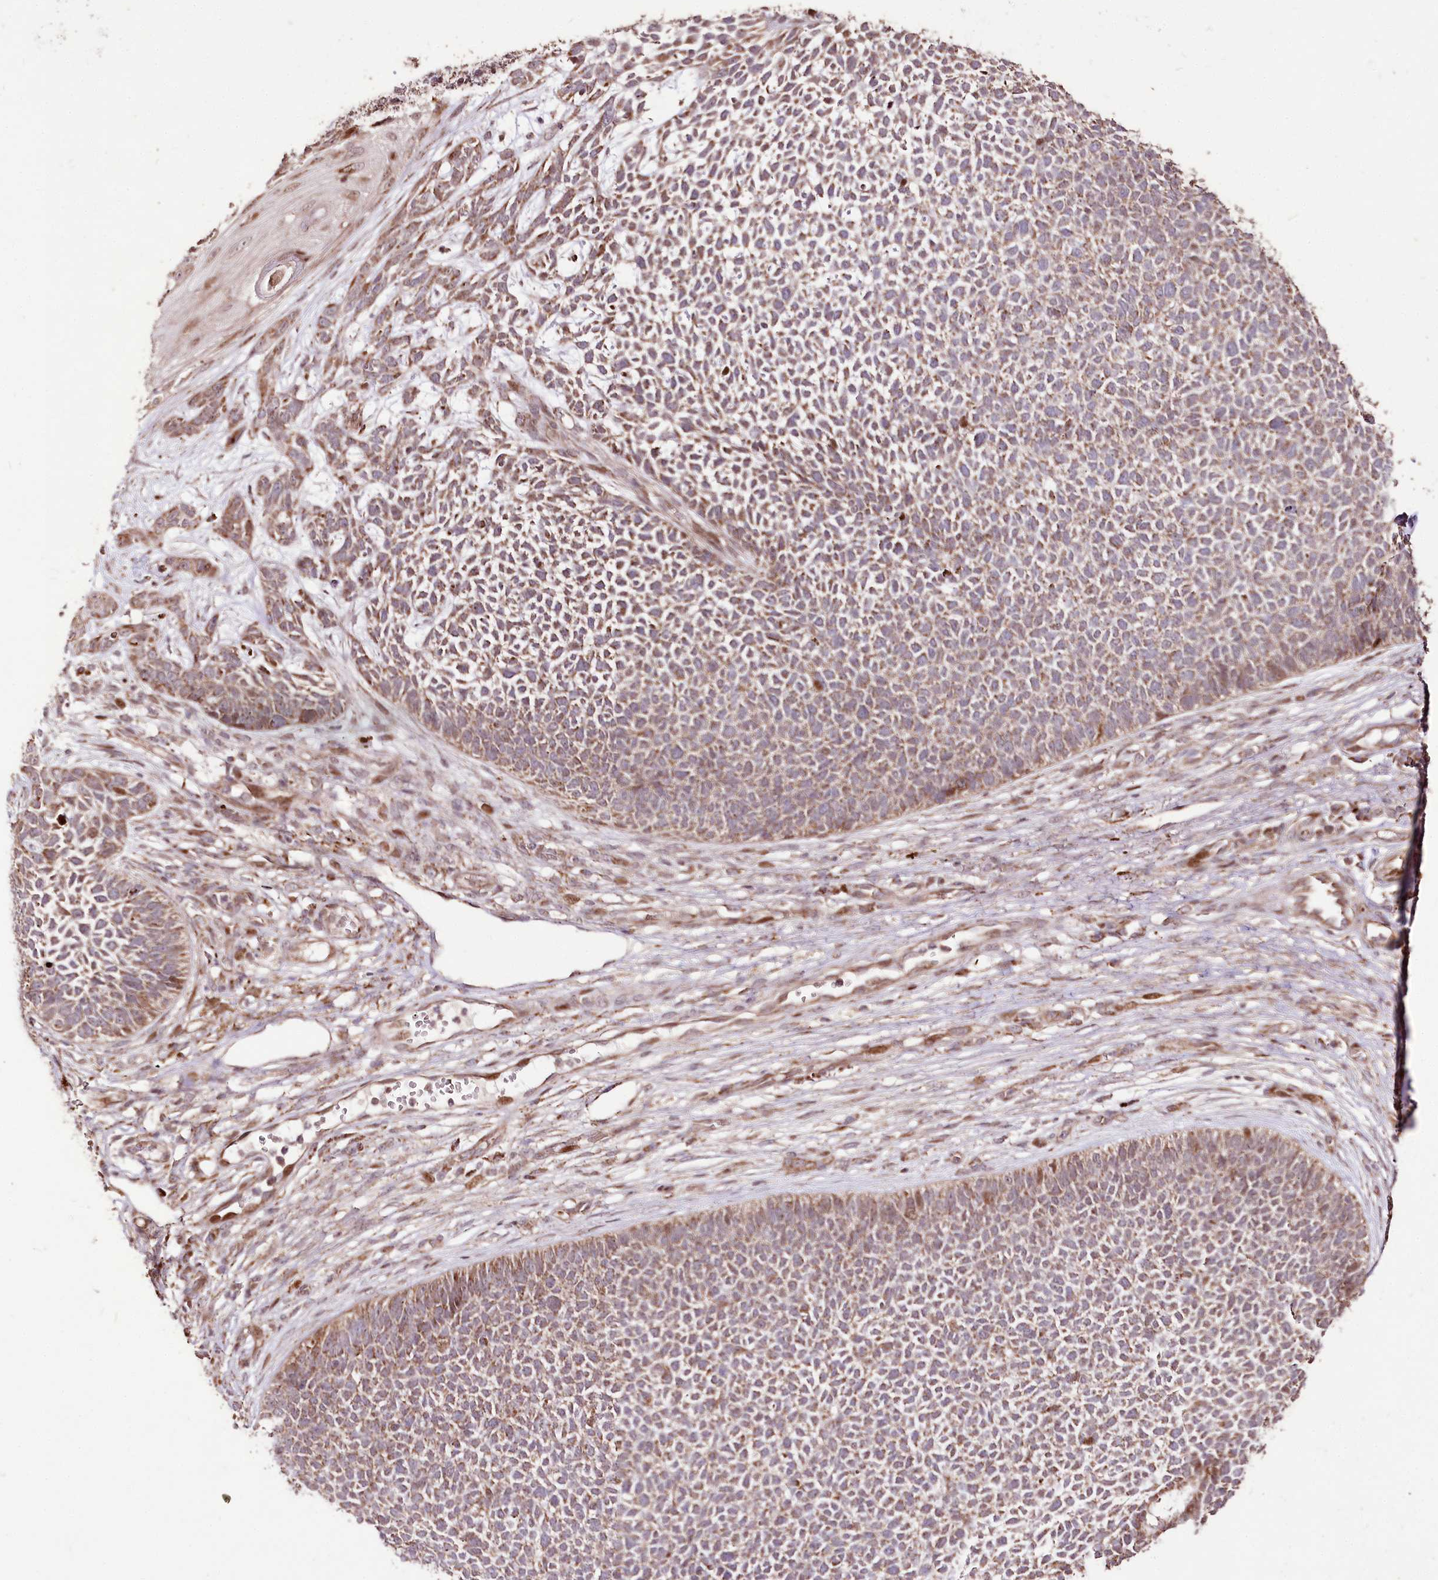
{"staining": {"intensity": "moderate", "quantity": ">75%", "location": "cytoplasmic/membranous"}, "tissue": "skin cancer", "cell_type": "Tumor cells", "image_type": "cancer", "snomed": [{"axis": "morphology", "description": "Basal cell carcinoma"}, {"axis": "topography", "description": "Skin"}], "caption": "Immunohistochemical staining of human skin cancer (basal cell carcinoma) shows moderate cytoplasmic/membranous protein expression in about >75% of tumor cells. The staining is performed using DAB (3,3'-diaminobenzidine) brown chromogen to label protein expression. The nuclei are counter-stained blue using hematoxylin.", "gene": "CARD19", "patient": {"sex": "female", "age": 84}}